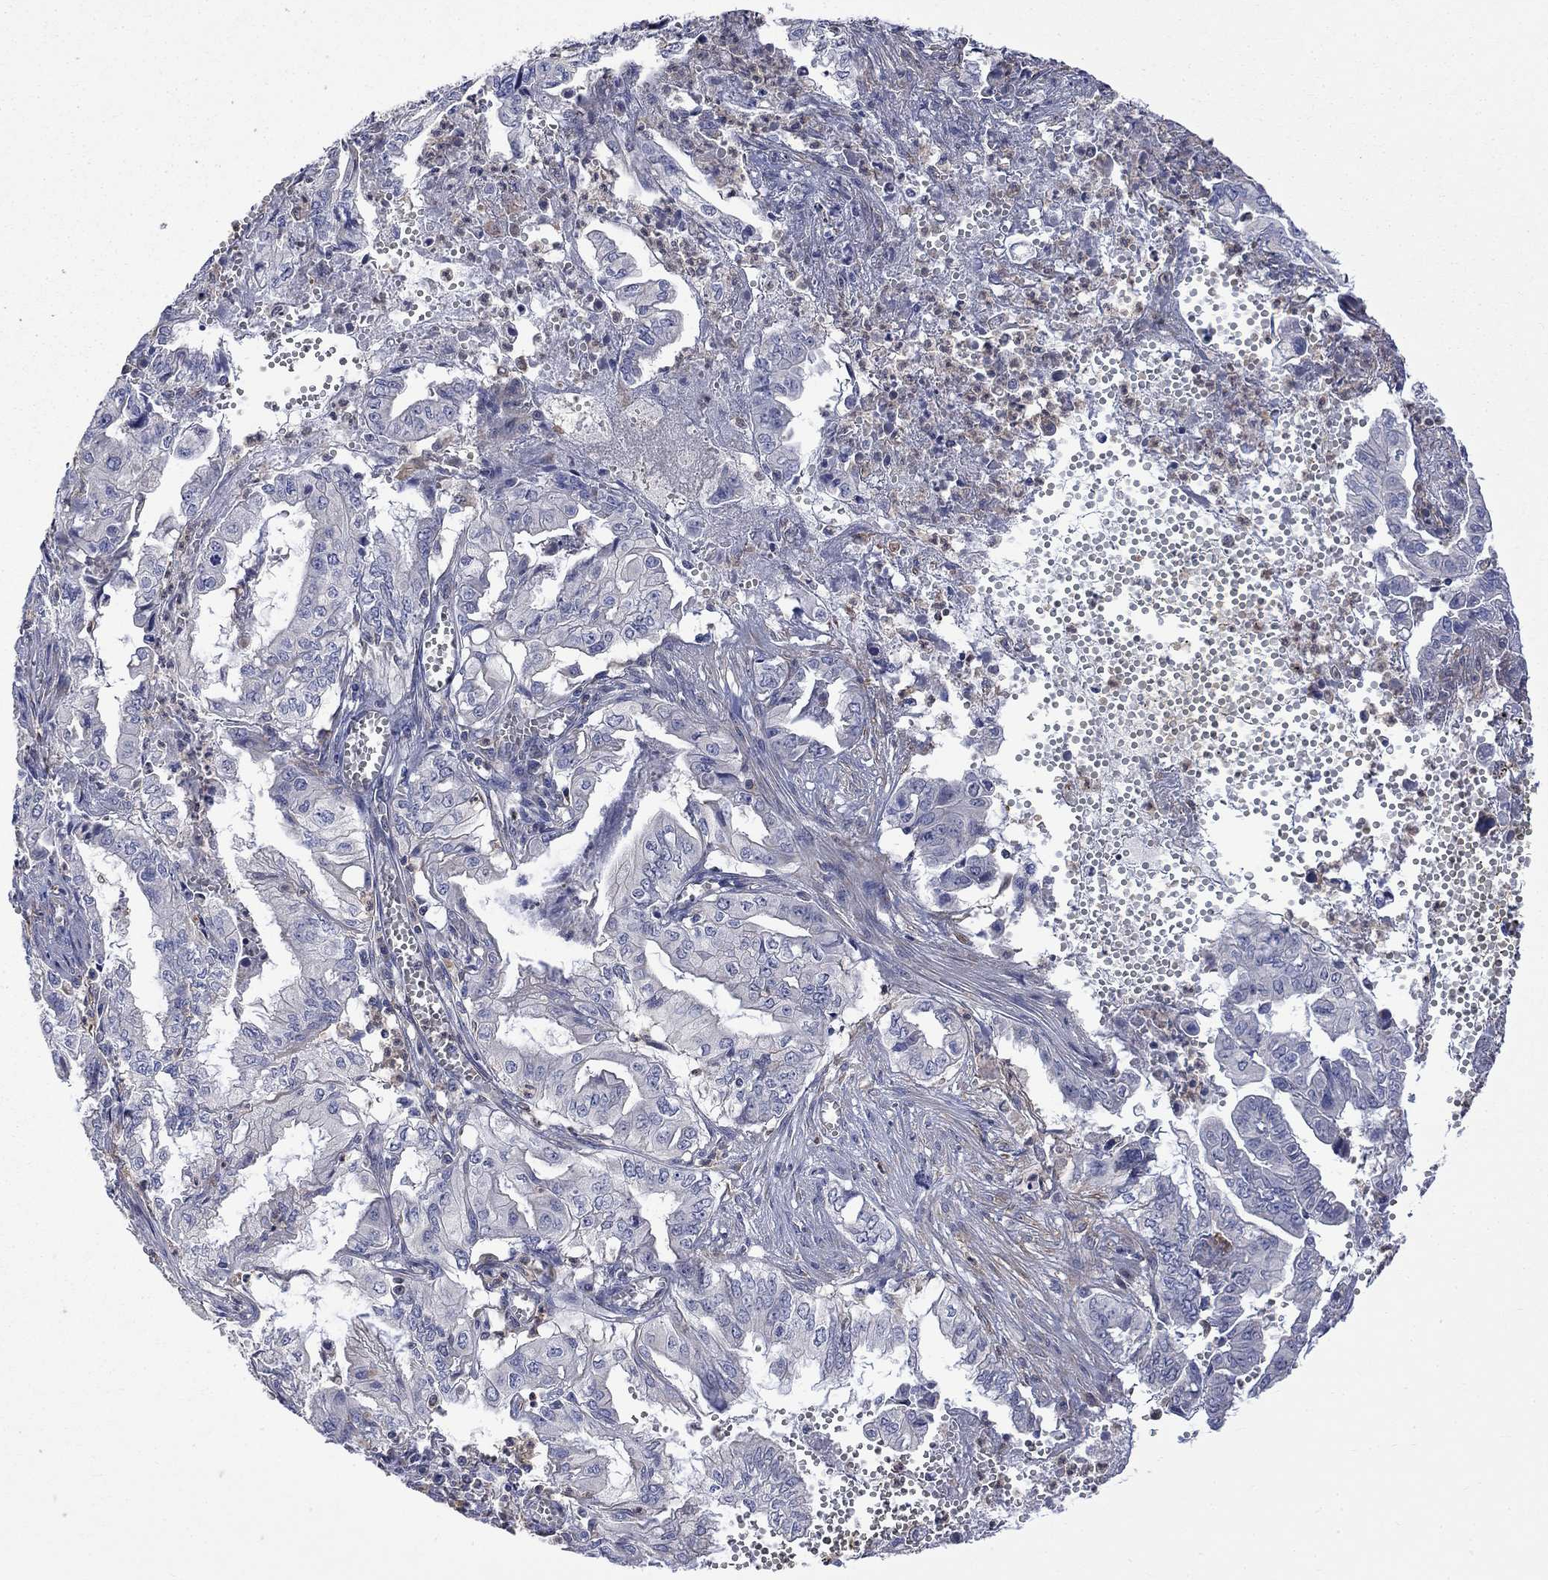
{"staining": {"intensity": "negative", "quantity": "none", "location": "none"}, "tissue": "pancreatic cancer", "cell_type": "Tumor cells", "image_type": "cancer", "snomed": [{"axis": "morphology", "description": "Adenocarcinoma, NOS"}, {"axis": "topography", "description": "Pancreas"}], "caption": "The image exhibits no staining of tumor cells in pancreatic cancer.", "gene": "CAMKK2", "patient": {"sex": "male", "age": 68}}